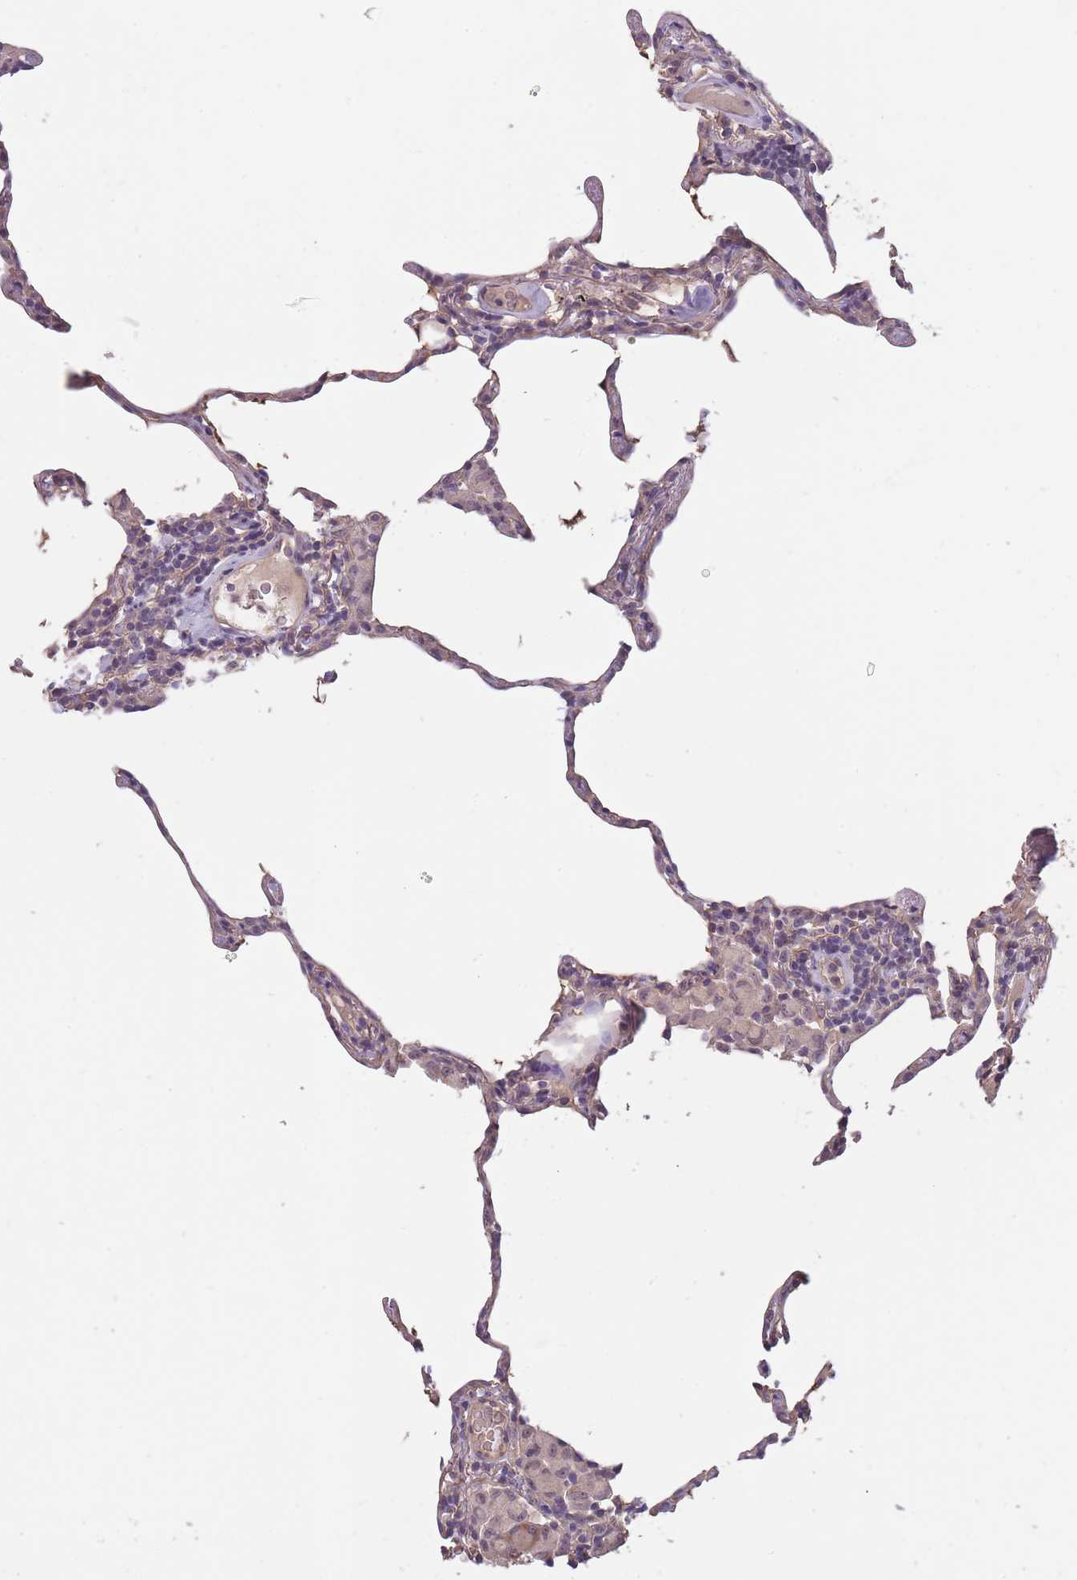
{"staining": {"intensity": "negative", "quantity": "none", "location": "none"}, "tissue": "lung", "cell_type": "Alveolar cells", "image_type": "normal", "snomed": [{"axis": "morphology", "description": "Normal tissue, NOS"}, {"axis": "topography", "description": "Lung"}], "caption": "DAB (3,3'-diaminobenzidine) immunohistochemical staining of normal lung demonstrates no significant staining in alveolar cells. Nuclei are stained in blue.", "gene": "KIAA1755", "patient": {"sex": "female", "age": 57}}